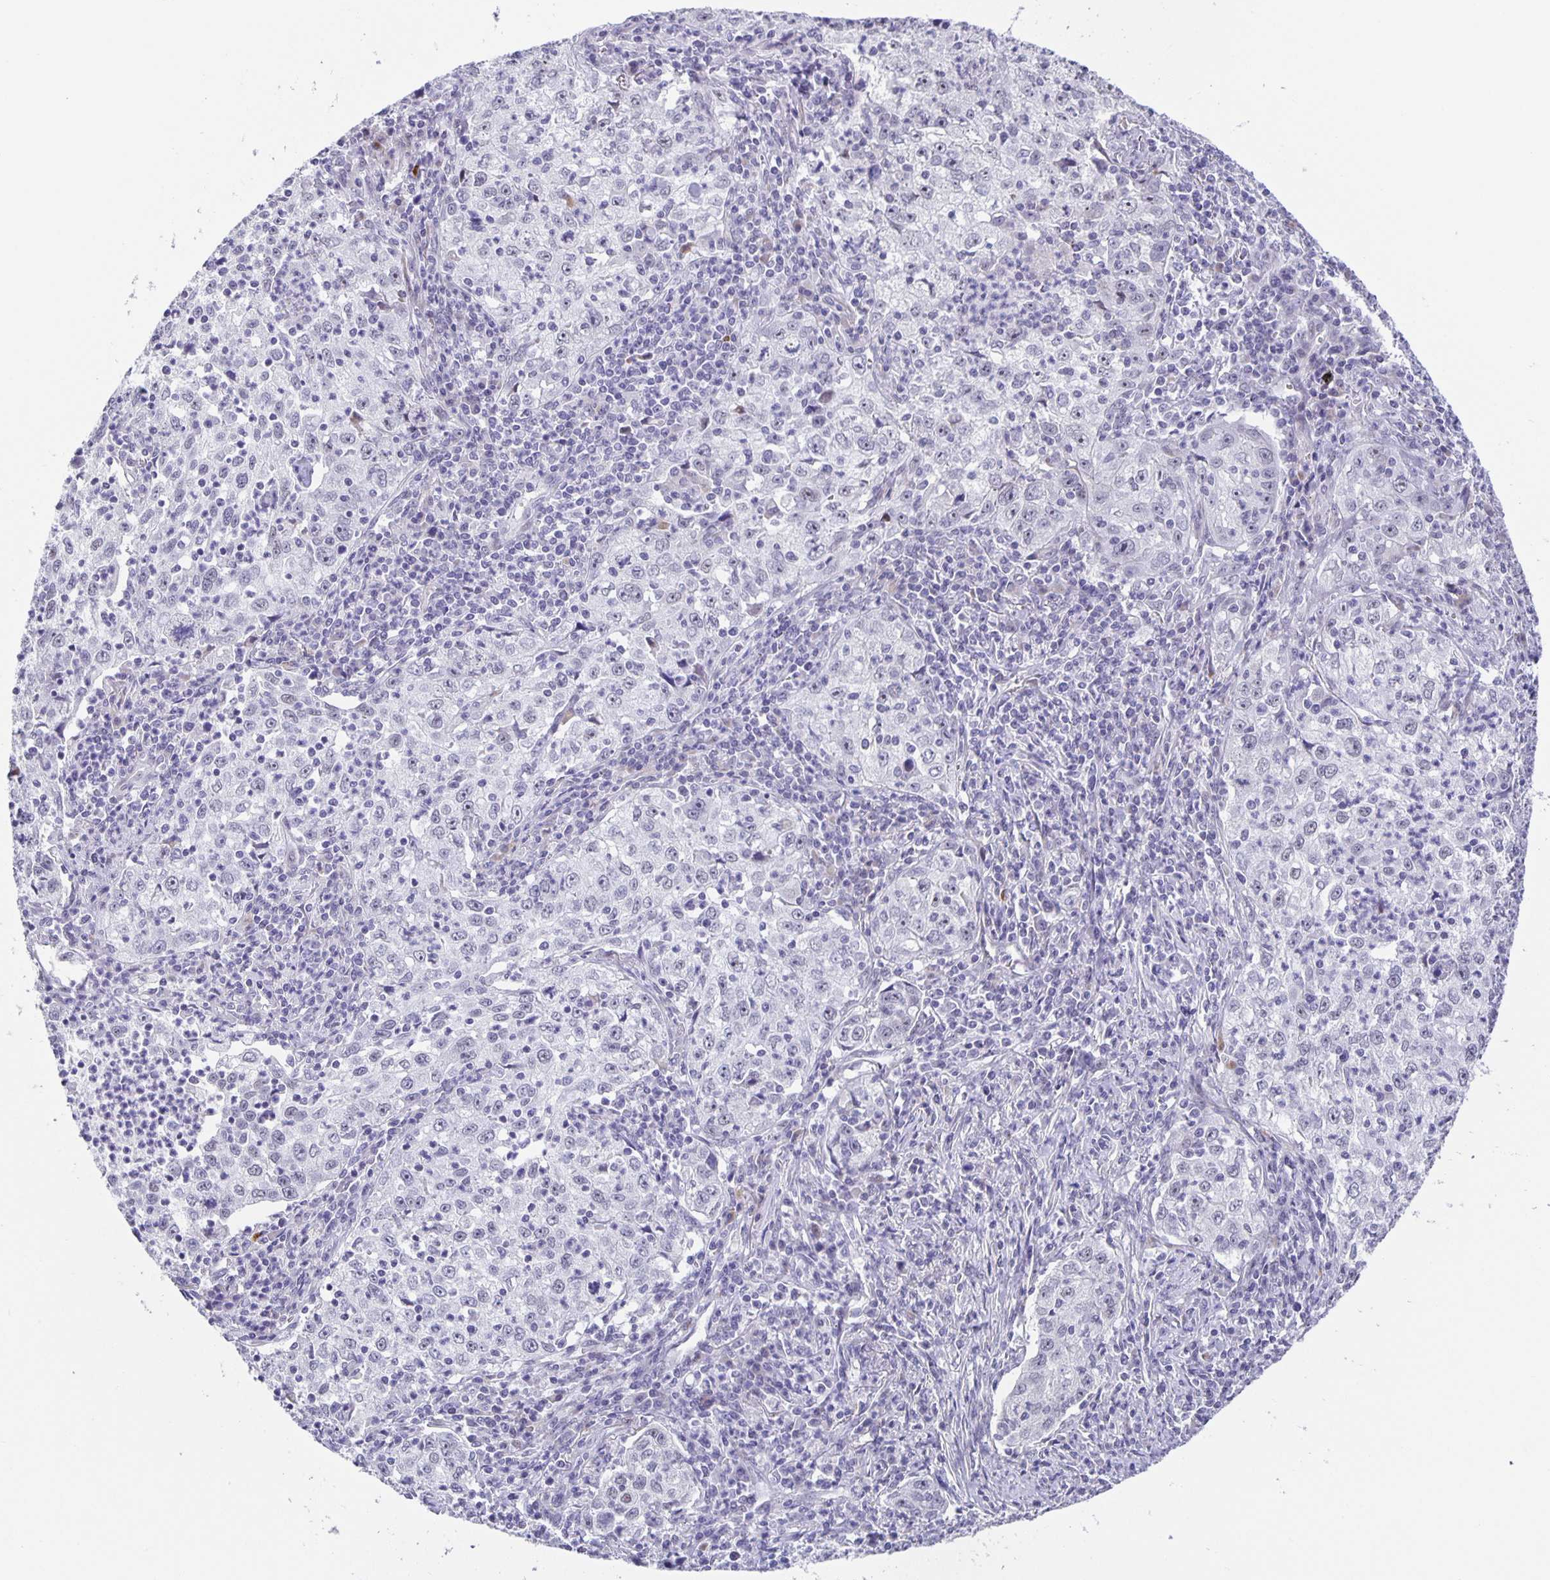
{"staining": {"intensity": "weak", "quantity": "<25%", "location": "nuclear"}, "tissue": "lung cancer", "cell_type": "Tumor cells", "image_type": "cancer", "snomed": [{"axis": "morphology", "description": "Squamous cell carcinoma, NOS"}, {"axis": "topography", "description": "Lung"}], "caption": "Human lung cancer (squamous cell carcinoma) stained for a protein using IHC displays no positivity in tumor cells.", "gene": "PHRF1", "patient": {"sex": "male", "age": 71}}